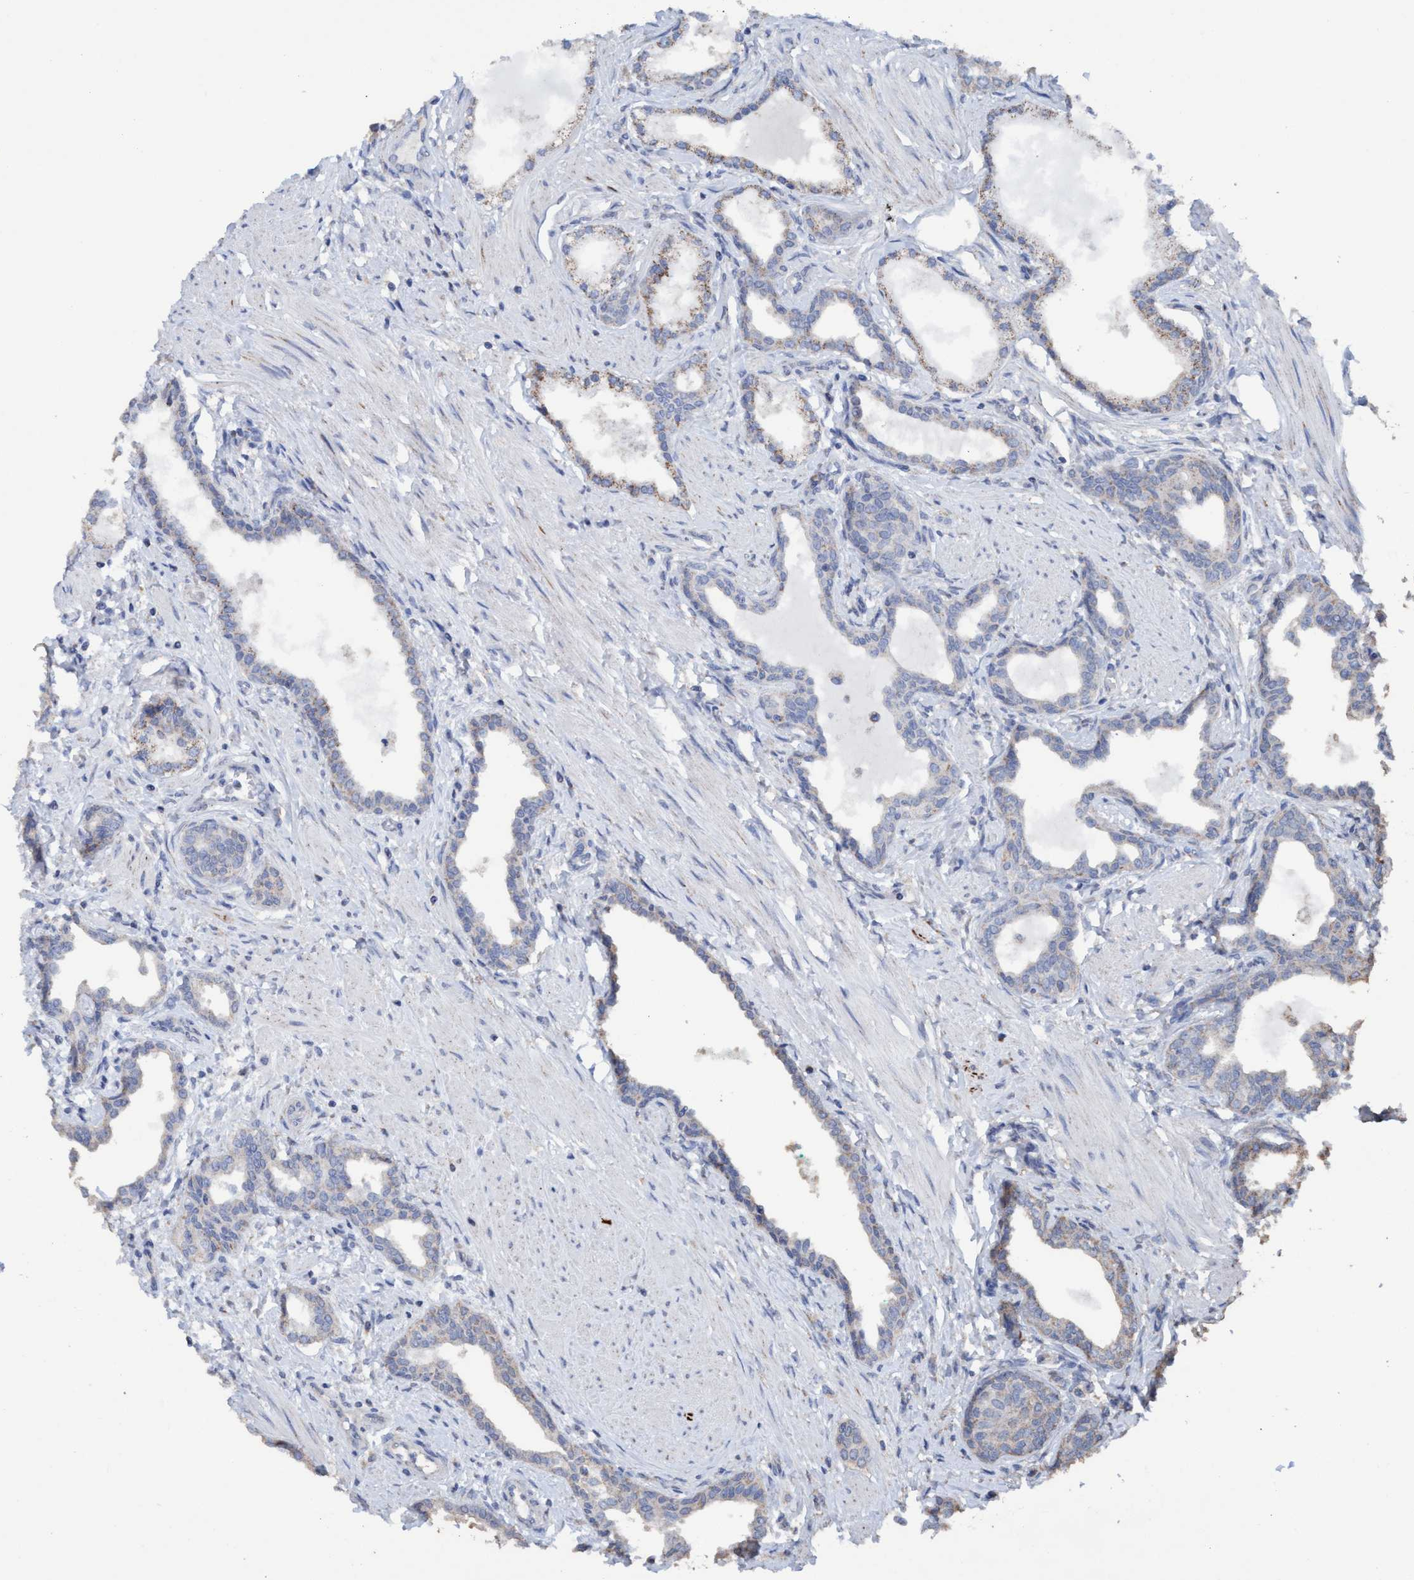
{"staining": {"intensity": "weak", "quantity": "<25%", "location": "cytoplasmic/membranous"}, "tissue": "prostate cancer", "cell_type": "Tumor cells", "image_type": "cancer", "snomed": [{"axis": "morphology", "description": "Adenocarcinoma, High grade"}, {"axis": "topography", "description": "Prostate"}], "caption": "High power microscopy histopathology image of an IHC micrograph of prostate cancer (high-grade adenocarcinoma), revealing no significant expression in tumor cells. (Stains: DAB immunohistochemistry (IHC) with hematoxylin counter stain, Microscopy: brightfield microscopy at high magnification).", "gene": "RSAD1", "patient": {"sex": "male", "age": 52}}